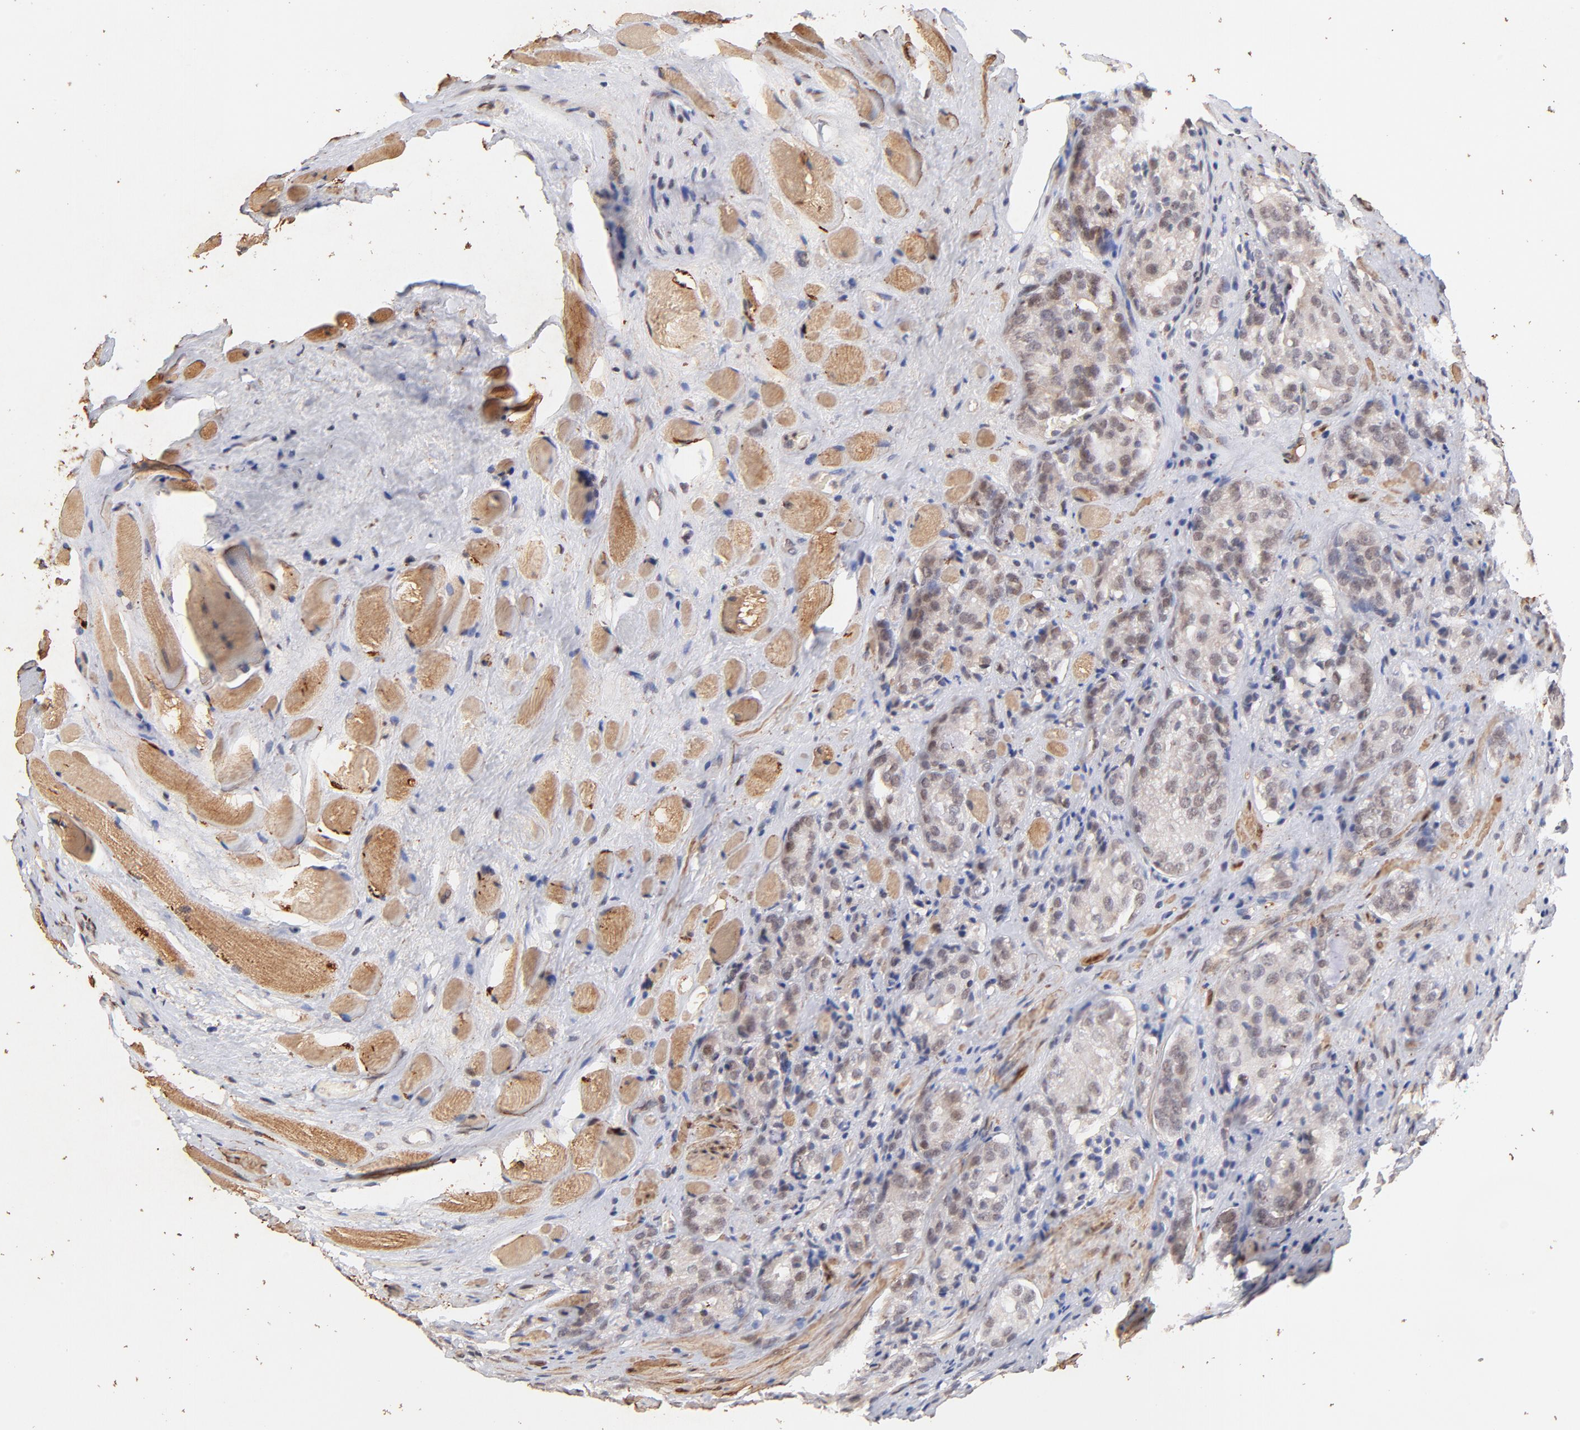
{"staining": {"intensity": "weak", "quantity": "<25%", "location": "nuclear"}, "tissue": "prostate cancer", "cell_type": "Tumor cells", "image_type": "cancer", "snomed": [{"axis": "morphology", "description": "Adenocarcinoma, Medium grade"}, {"axis": "topography", "description": "Prostate"}], "caption": "Immunohistochemical staining of prostate adenocarcinoma (medium-grade) reveals no significant expression in tumor cells.", "gene": "ZFP92", "patient": {"sex": "male", "age": 60}}